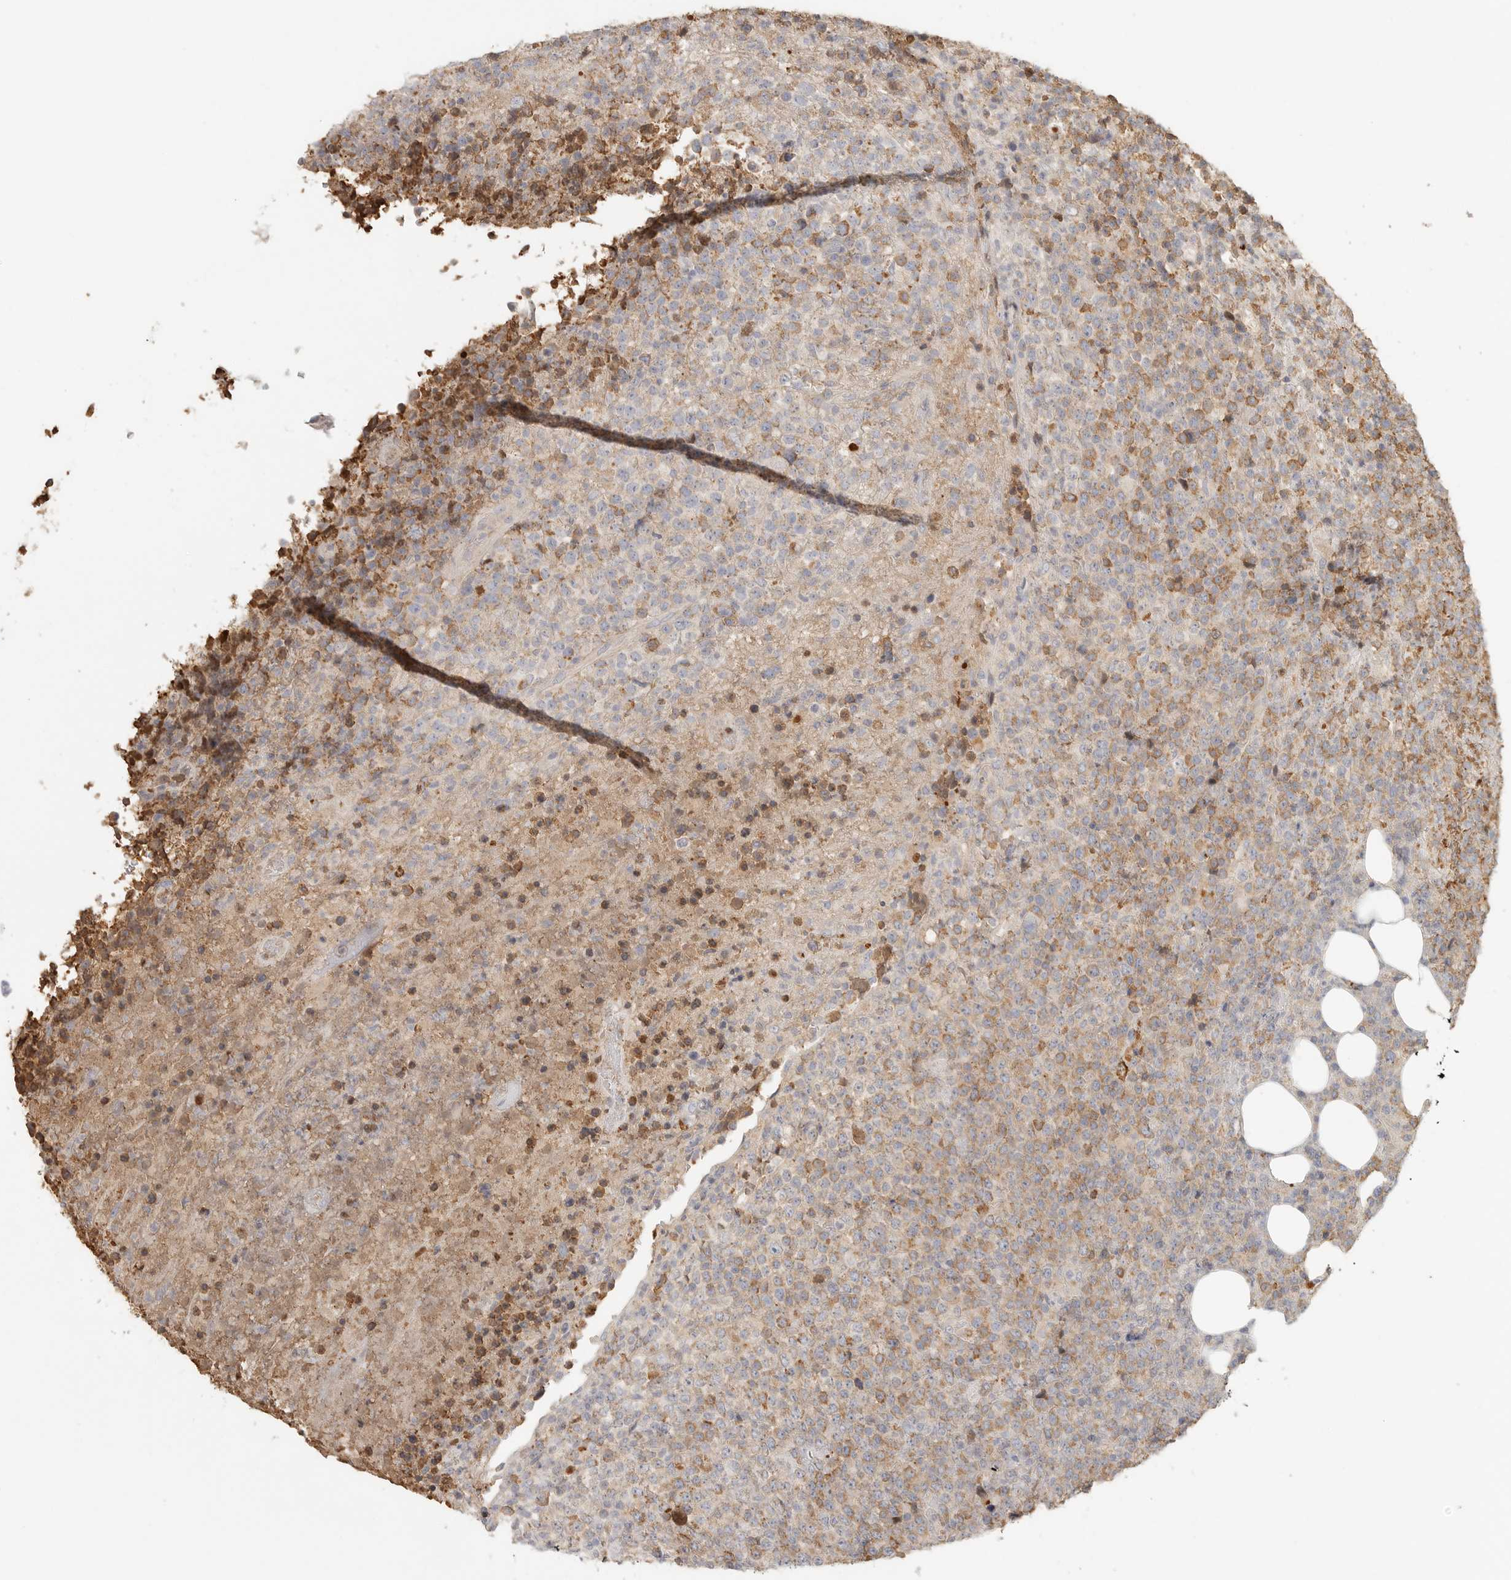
{"staining": {"intensity": "moderate", "quantity": "25%-75%", "location": "cytoplasmic/membranous"}, "tissue": "lymphoma", "cell_type": "Tumor cells", "image_type": "cancer", "snomed": [{"axis": "morphology", "description": "Malignant lymphoma, non-Hodgkin's type, High grade"}, {"axis": "topography", "description": "Lymph node"}], "caption": "Lymphoma tissue shows moderate cytoplasmic/membranous positivity in approximately 25%-75% of tumor cells, visualized by immunohistochemistry.", "gene": "SLC25A36", "patient": {"sex": "male", "age": 13}}